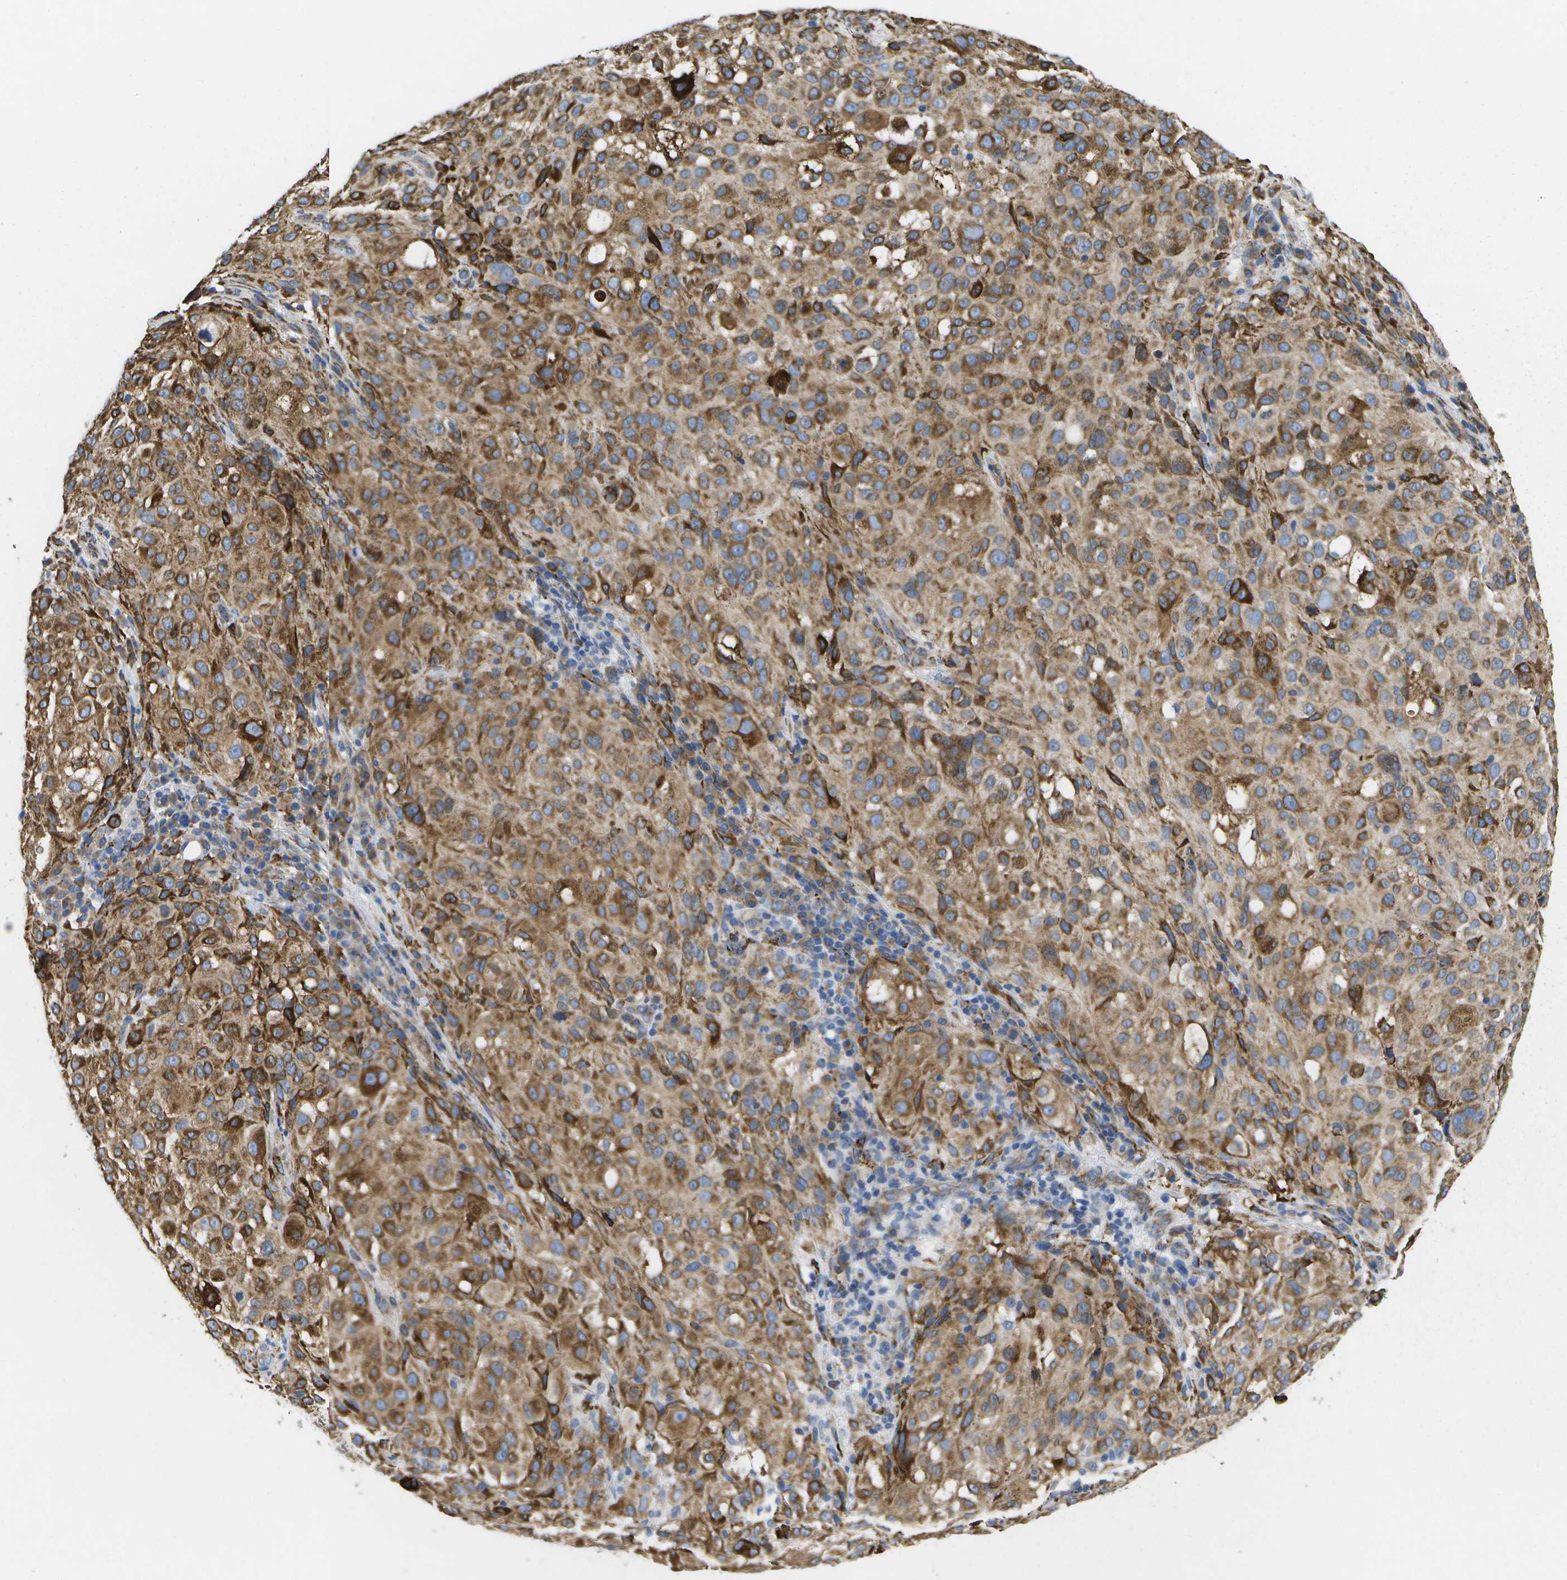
{"staining": {"intensity": "moderate", "quantity": ">75%", "location": "cytoplasmic/membranous"}, "tissue": "melanoma", "cell_type": "Tumor cells", "image_type": "cancer", "snomed": [{"axis": "morphology", "description": "Necrosis, NOS"}, {"axis": "morphology", "description": "Malignant melanoma, NOS"}, {"axis": "topography", "description": "Skin"}], "caption": "Immunohistochemical staining of malignant melanoma shows medium levels of moderate cytoplasmic/membranous positivity in about >75% of tumor cells.", "gene": "ZDHHC17", "patient": {"sex": "female", "age": 87}}